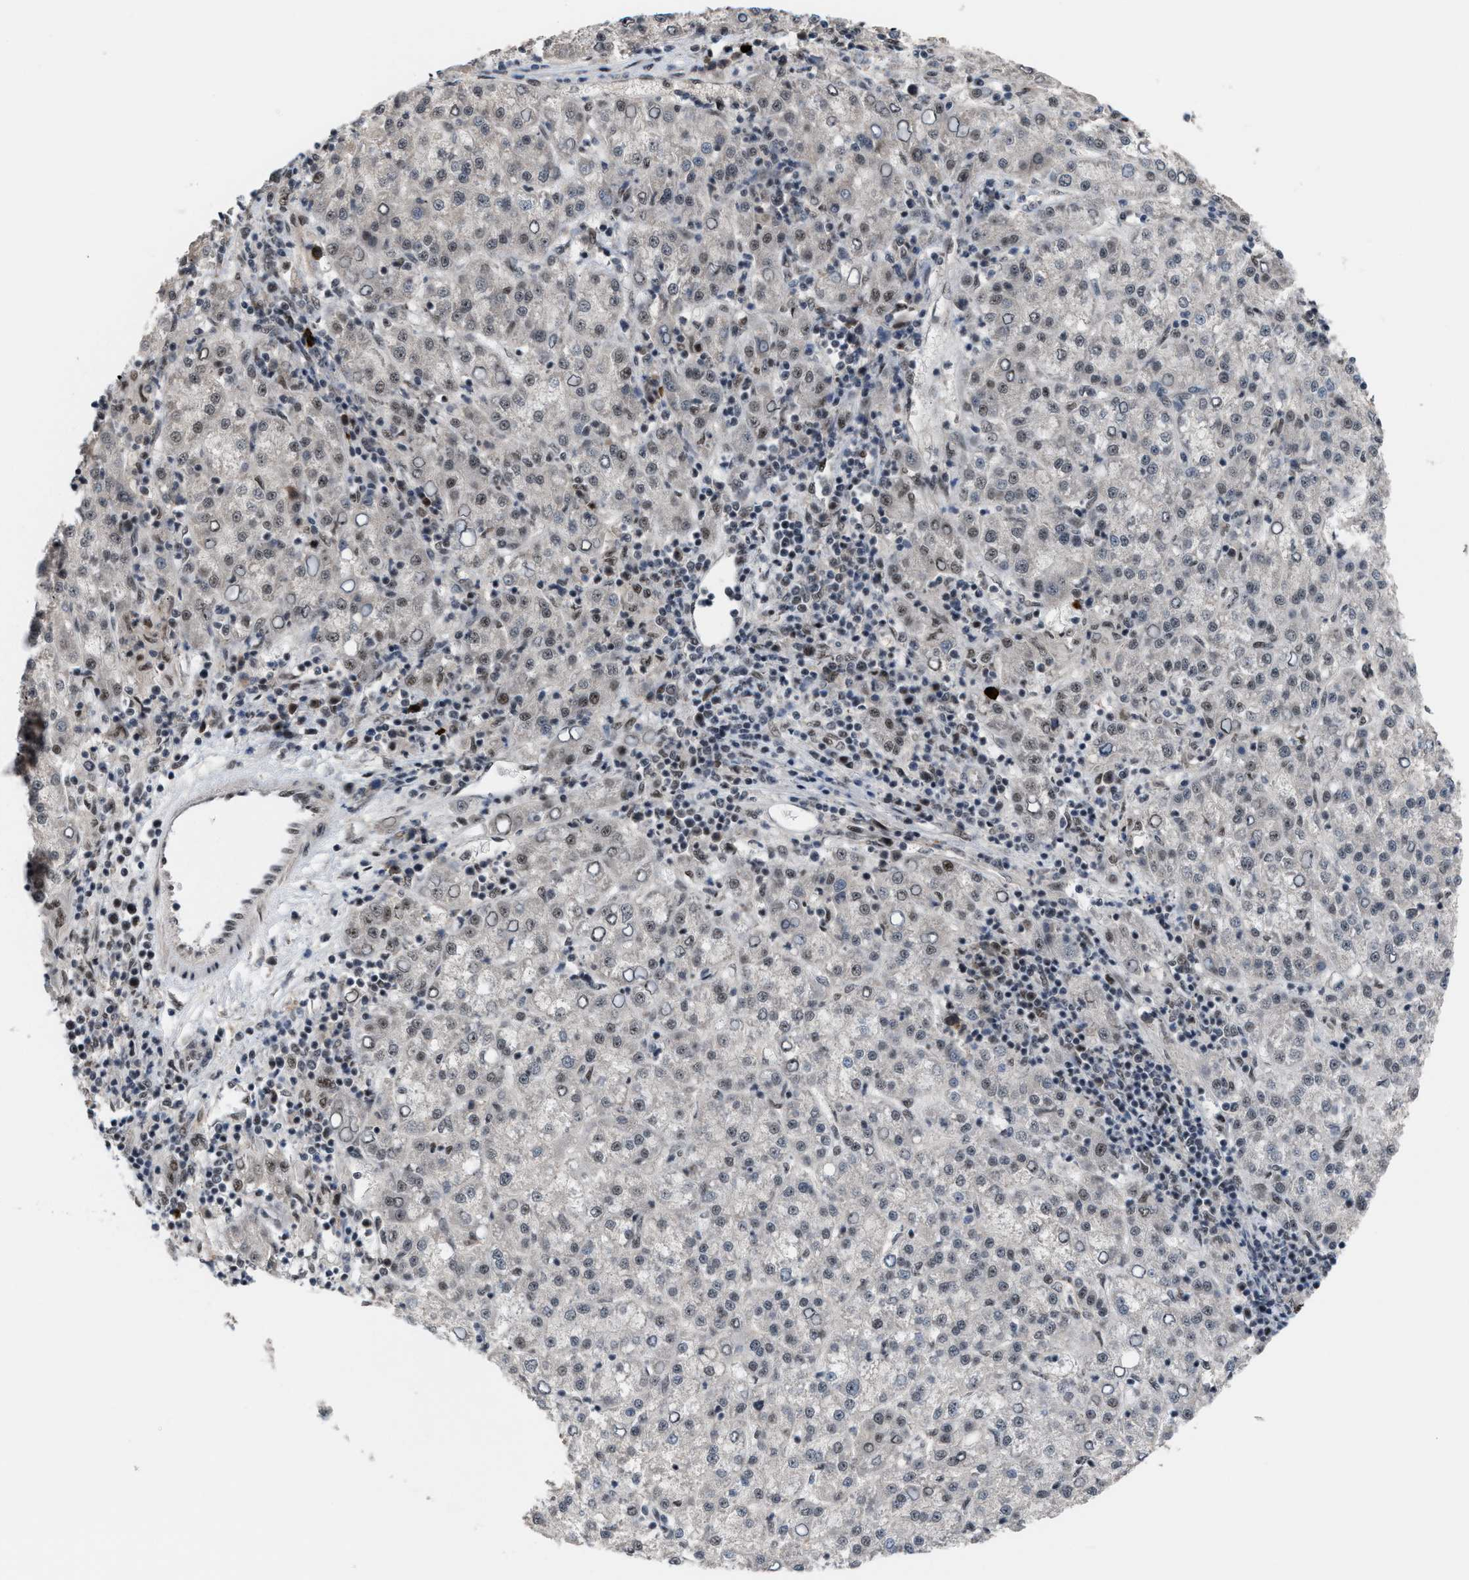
{"staining": {"intensity": "weak", "quantity": "25%-75%", "location": "nuclear"}, "tissue": "liver cancer", "cell_type": "Tumor cells", "image_type": "cancer", "snomed": [{"axis": "morphology", "description": "Carcinoma, Hepatocellular, NOS"}, {"axis": "topography", "description": "Liver"}], "caption": "Hepatocellular carcinoma (liver) tissue demonstrates weak nuclear expression in approximately 25%-75% of tumor cells", "gene": "PRPF4", "patient": {"sex": "female", "age": 58}}